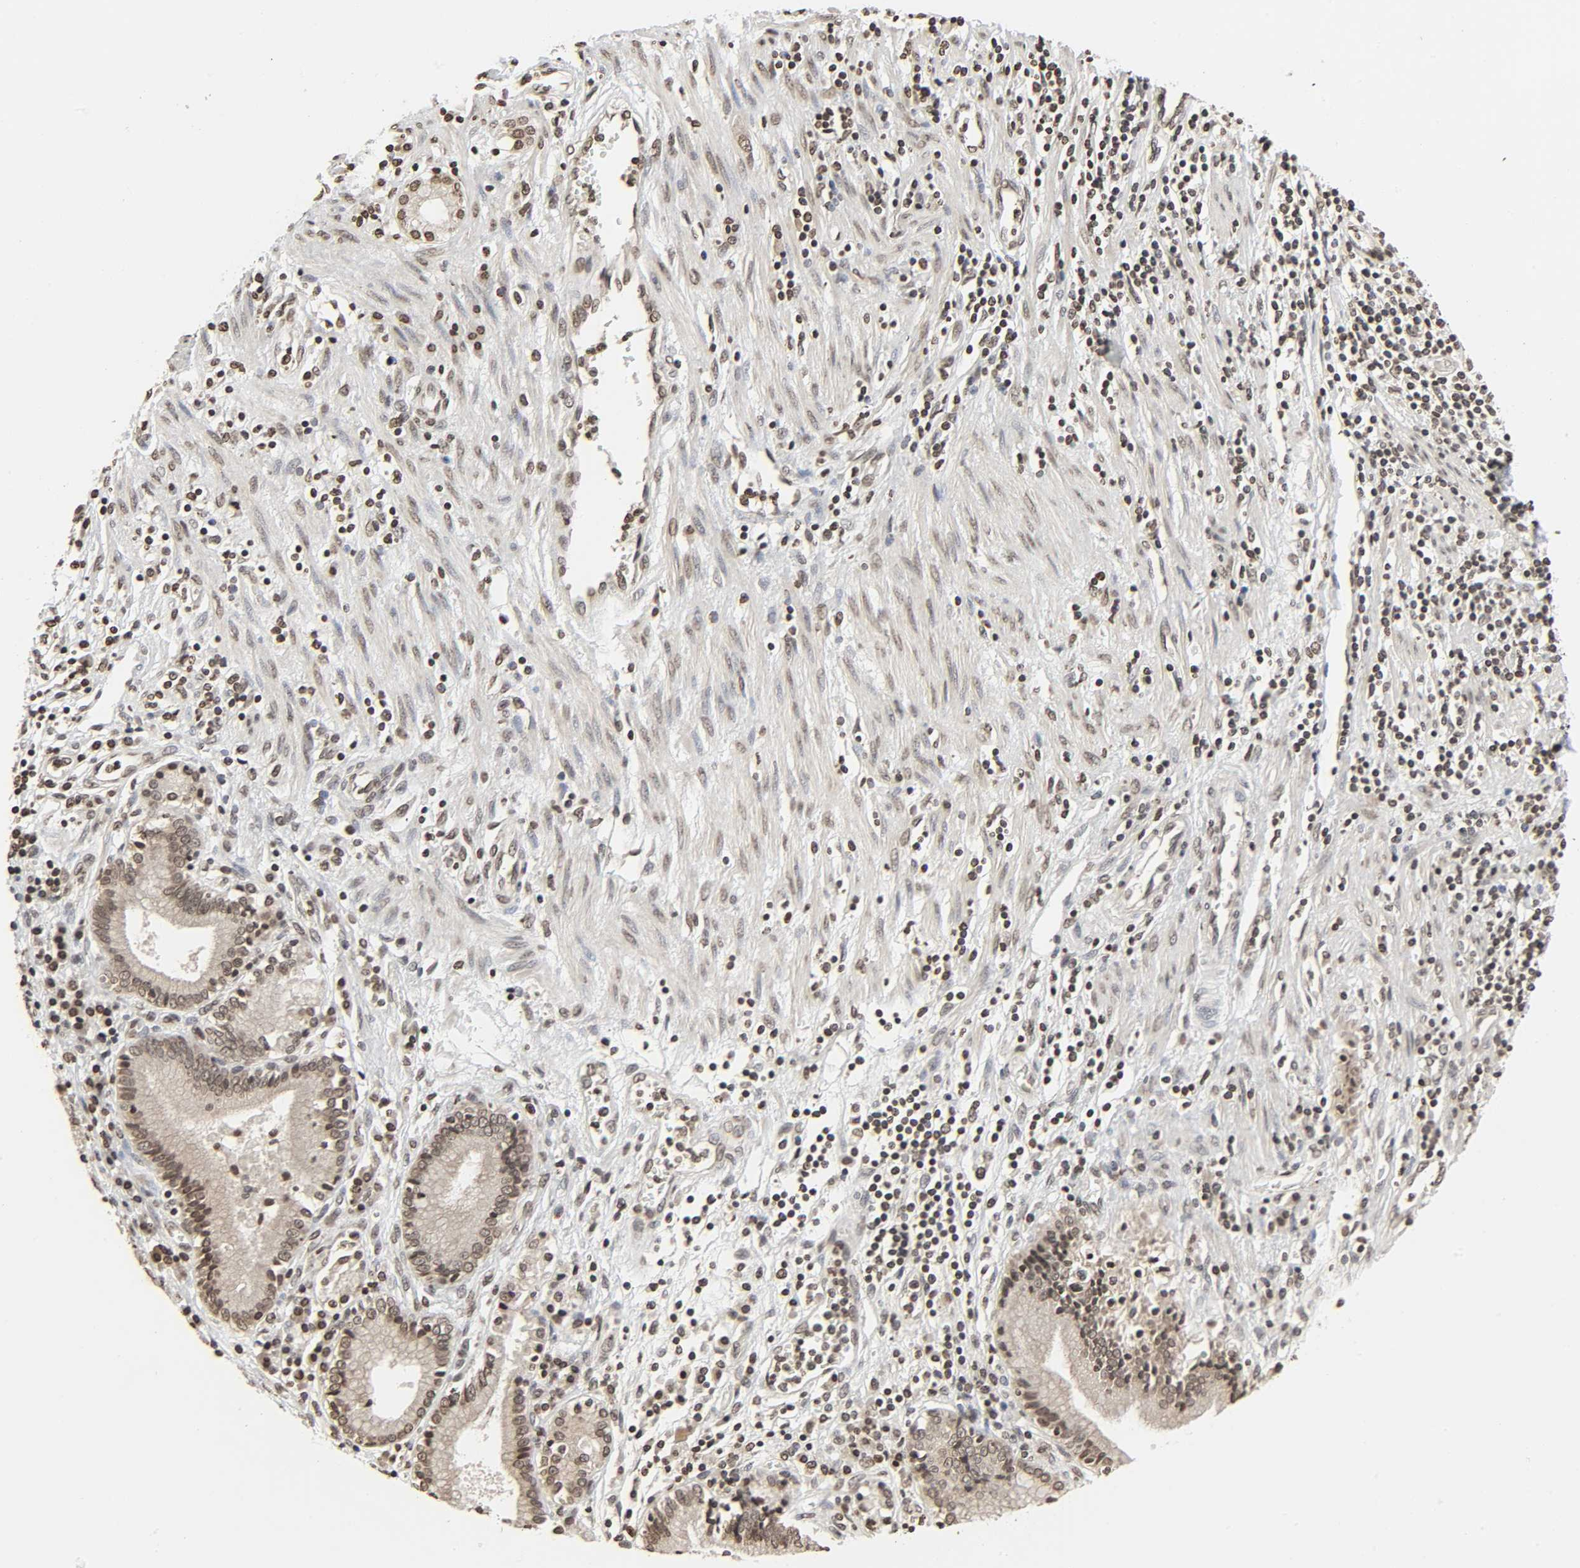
{"staining": {"intensity": "moderate", "quantity": ">75%", "location": "nuclear"}, "tissue": "pancreatic cancer", "cell_type": "Tumor cells", "image_type": "cancer", "snomed": [{"axis": "morphology", "description": "Adenocarcinoma, NOS"}, {"axis": "topography", "description": "Pancreas"}], "caption": "Immunohistochemistry of human pancreatic cancer (adenocarcinoma) shows medium levels of moderate nuclear positivity in approximately >75% of tumor cells.", "gene": "ELAVL1", "patient": {"sex": "female", "age": 48}}